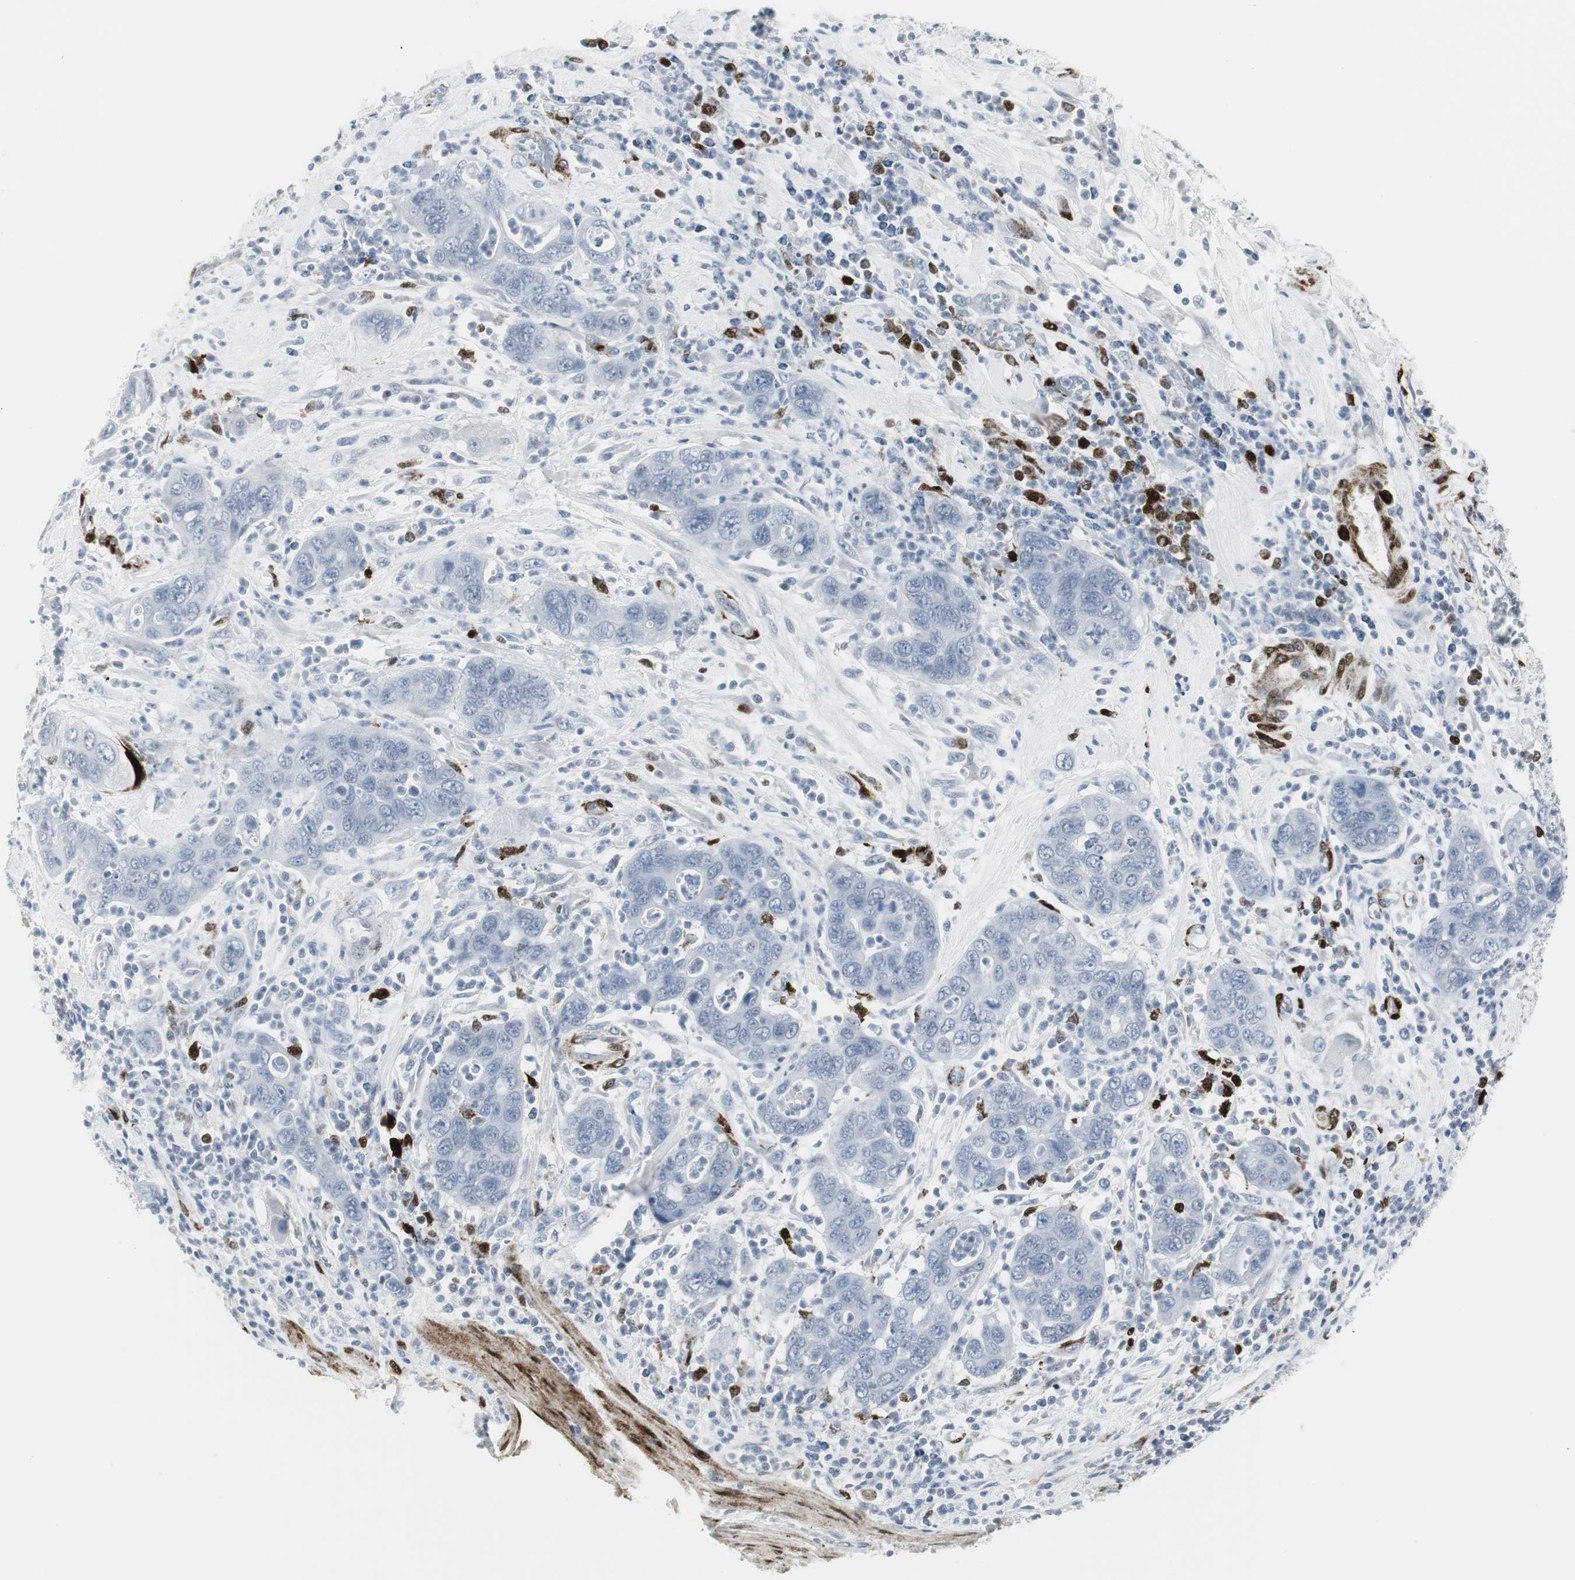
{"staining": {"intensity": "negative", "quantity": "none", "location": "none"}, "tissue": "pancreatic cancer", "cell_type": "Tumor cells", "image_type": "cancer", "snomed": [{"axis": "morphology", "description": "Adenocarcinoma, NOS"}, {"axis": "topography", "description": "Pancreas"}], "caption": "High magnification brightfield microscopy of pancreatic cancer (adenocarcinoma) stained with DAB (brown) and counterstained with hematoxylin (blue): tumor cells show no significant expression. (Stains: DAB (3,3'-diaminobenzidine) immunohistochemistry (IHC) with hematoxylin counter stain, Microscopy: brightfield microscopy at high magnification).", "gene": "PPP1R14A", "patient": {"sex": "female", "age": 71}}